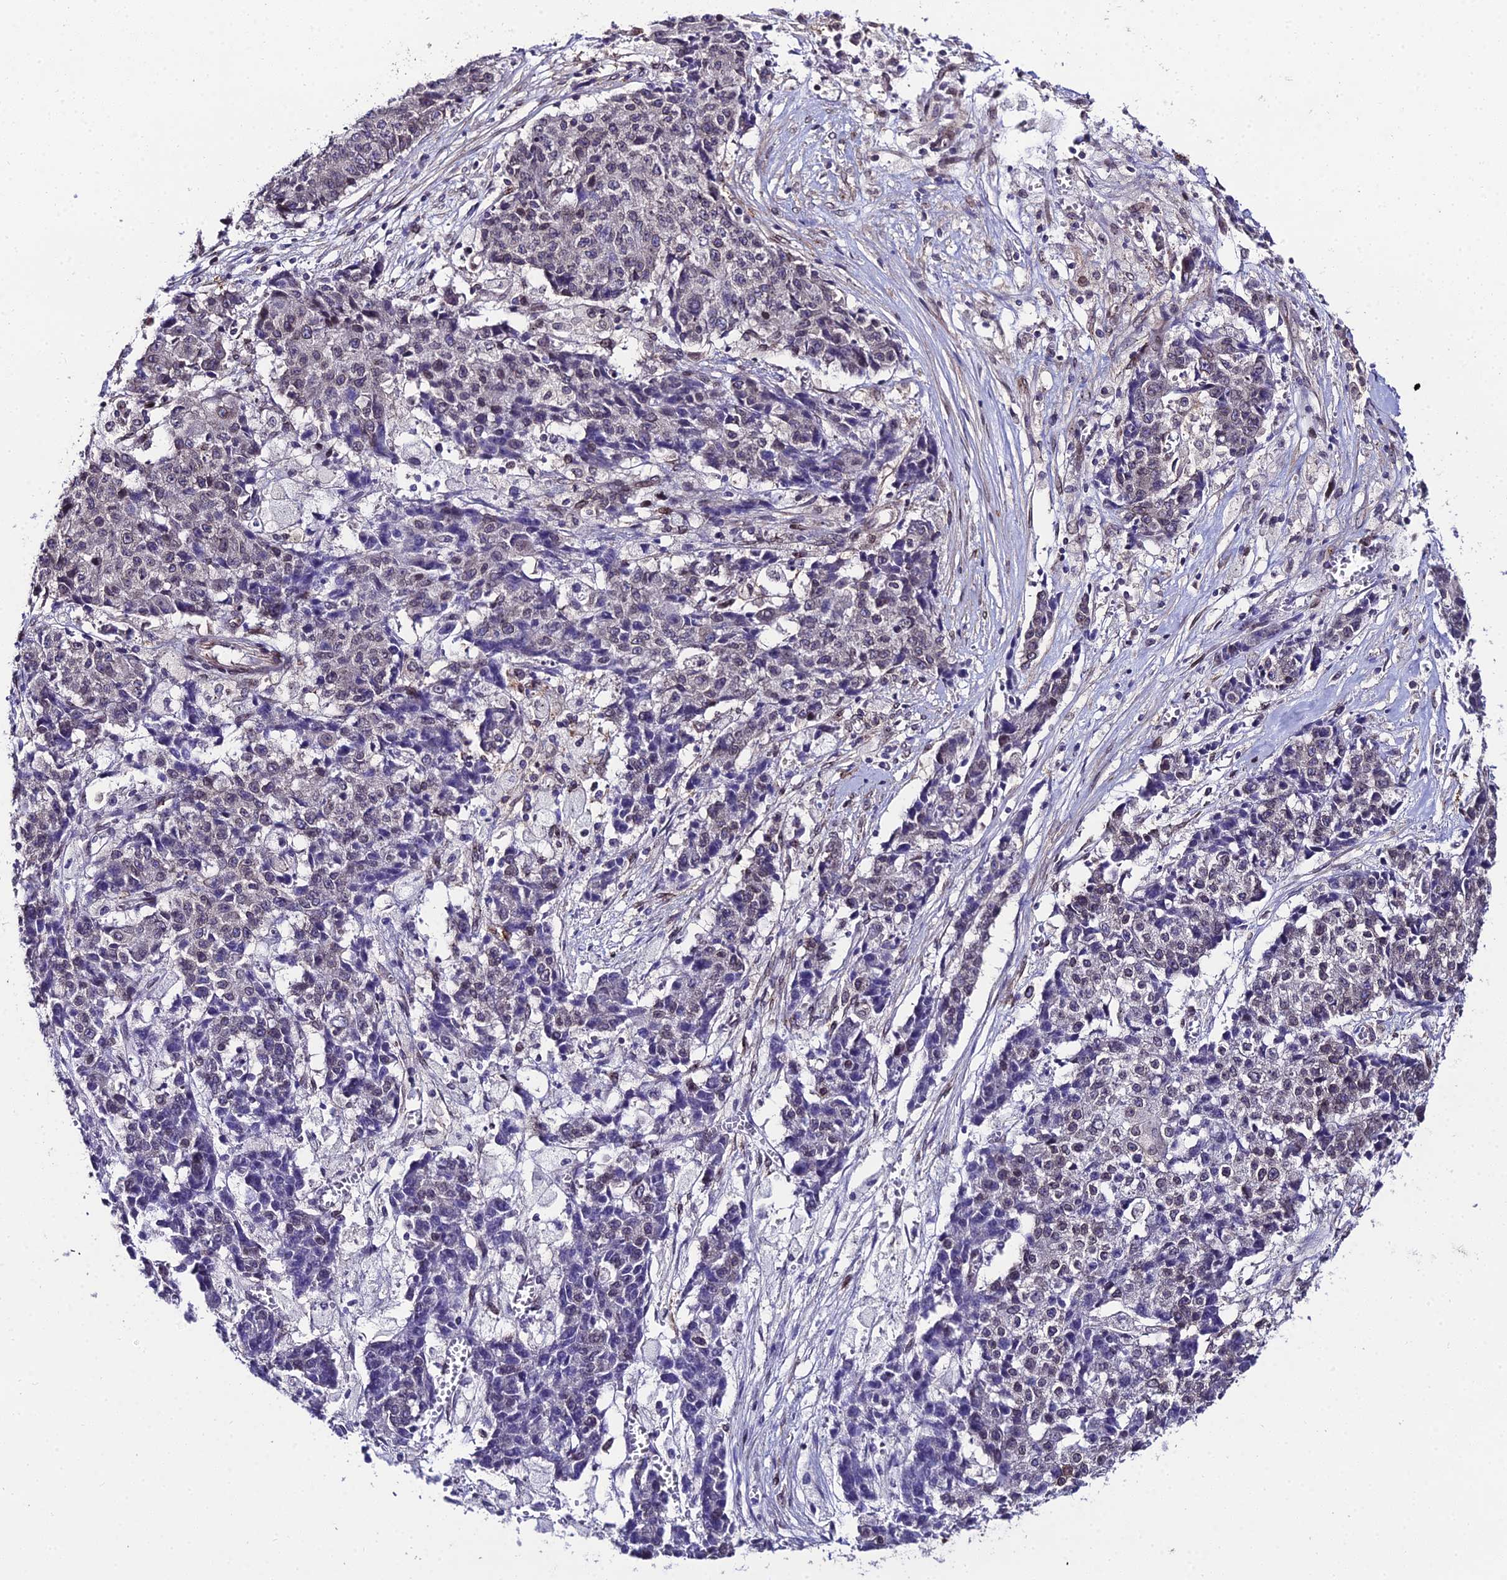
{"staining": {"intensity": "weak", "quantity": "<25%", "location": "nuclear"}, "tissue": "ovarian cancer", "cell_type": "Tumor cells", "image_type": "cancer", "snomed": [{"axis": "morphology", "description": "Carcinoma, endometroid"}, {"axis": "topography", "description": "Ovary"}], "caption": "Immunohistochemistry of human ovarian cancer exhibits no expression in tumor cells.", "gene": "DDX19A", "patient": {"sex": "female", "age": 42}}